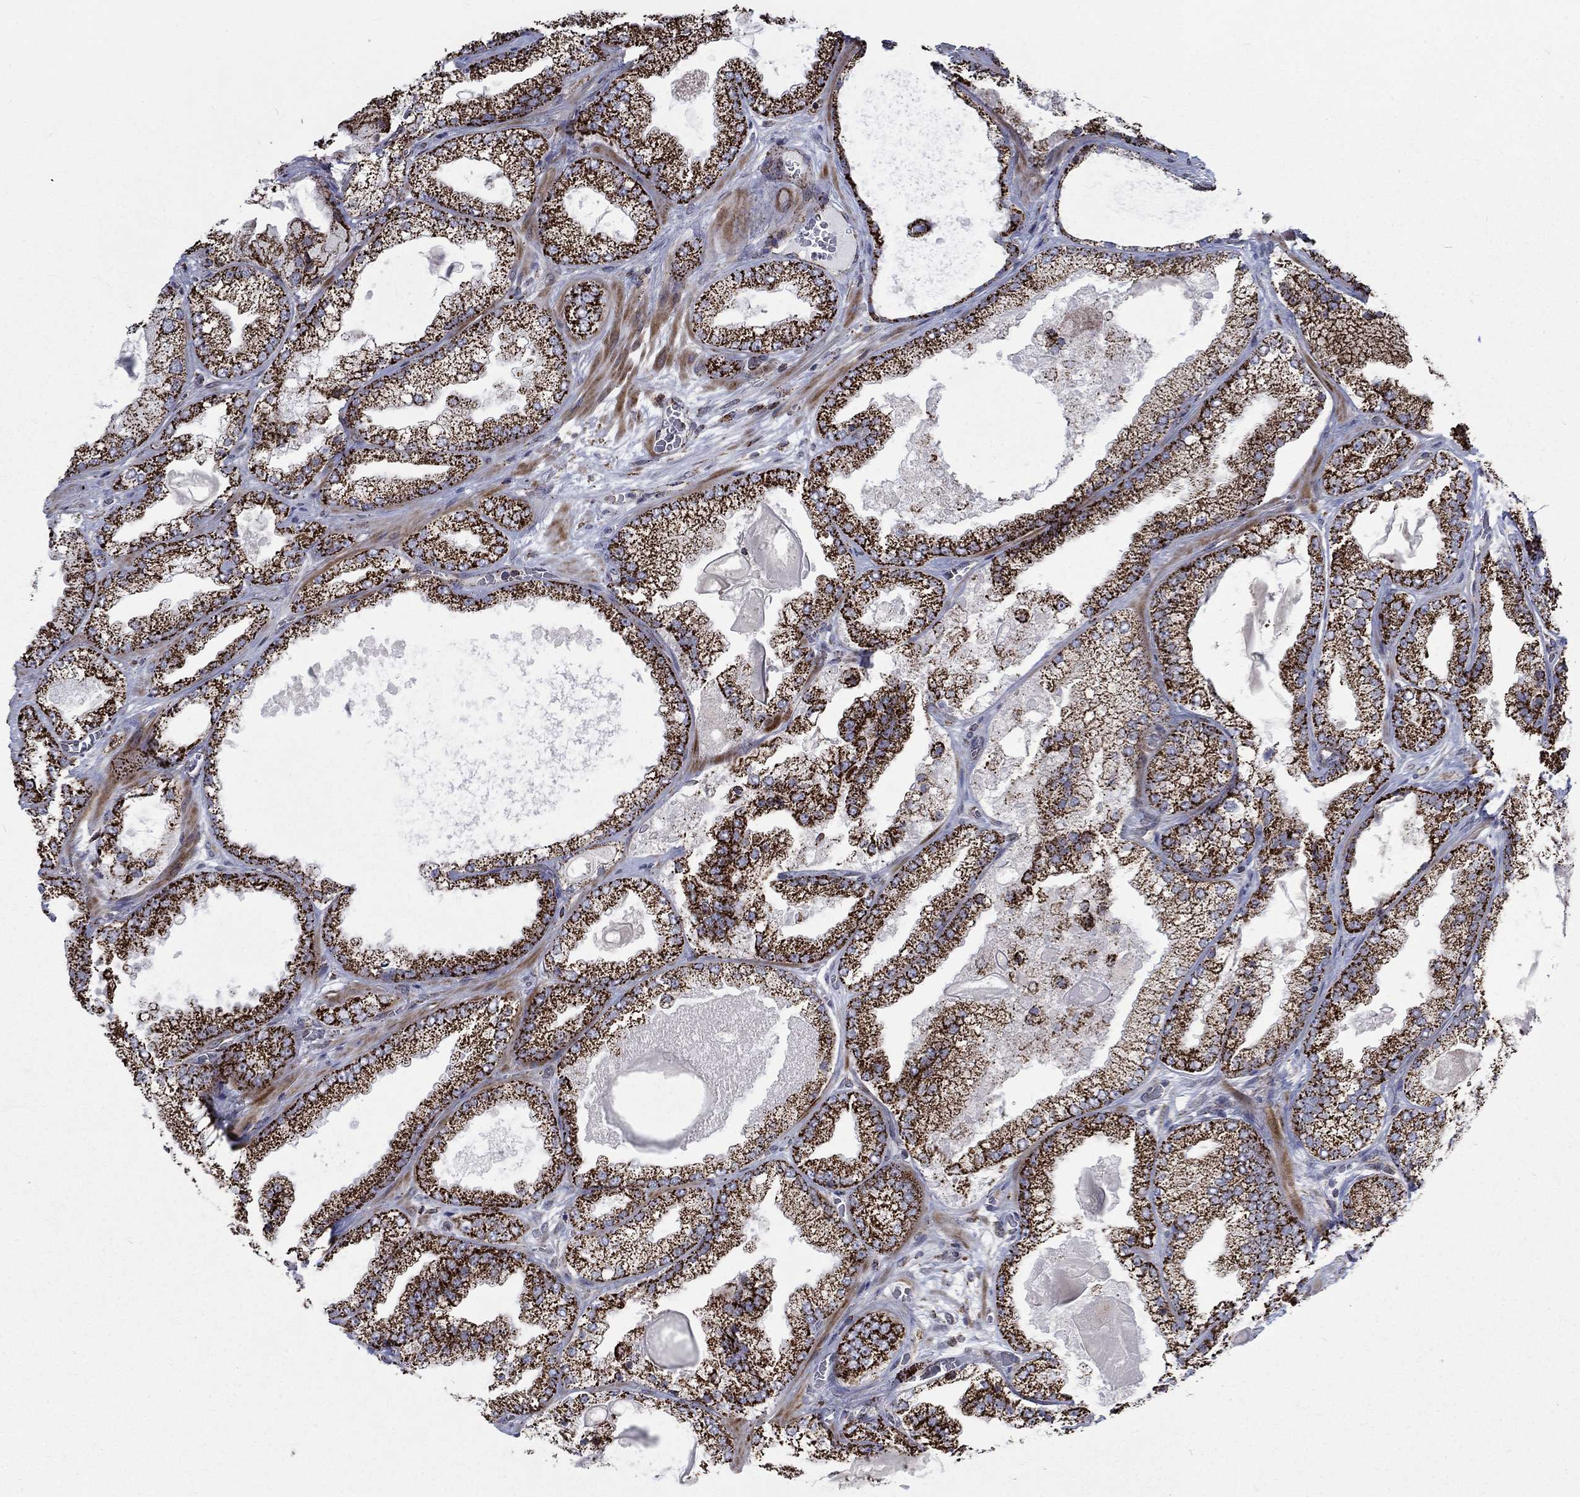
{"staining": {"intensity": "strong", "quantity": ">75%", "location": "cytoplasmic/membranous"}, "tissue": "prostate cancer", "cell_type": "Tumor cells", "image_type": "cancer", "snomed": [{"axis": "morphology", "description": "Adenocarcinoma, Low grade"}, {"axis": "topography", "description": "Prostate"}], "caption": "Immunohistochemistry (IHC) micrograph of neoplastic tissue: human prostate cancer stained using immunohistochemistry displays high levels of strong protein expression localized specifically in the cytoplasmic/membranous of tumor cells, appearing as a cytoplasmic/membranous brown color.", "gene": "MOAP1", "patient": {"sex": "male", "age": 57}}